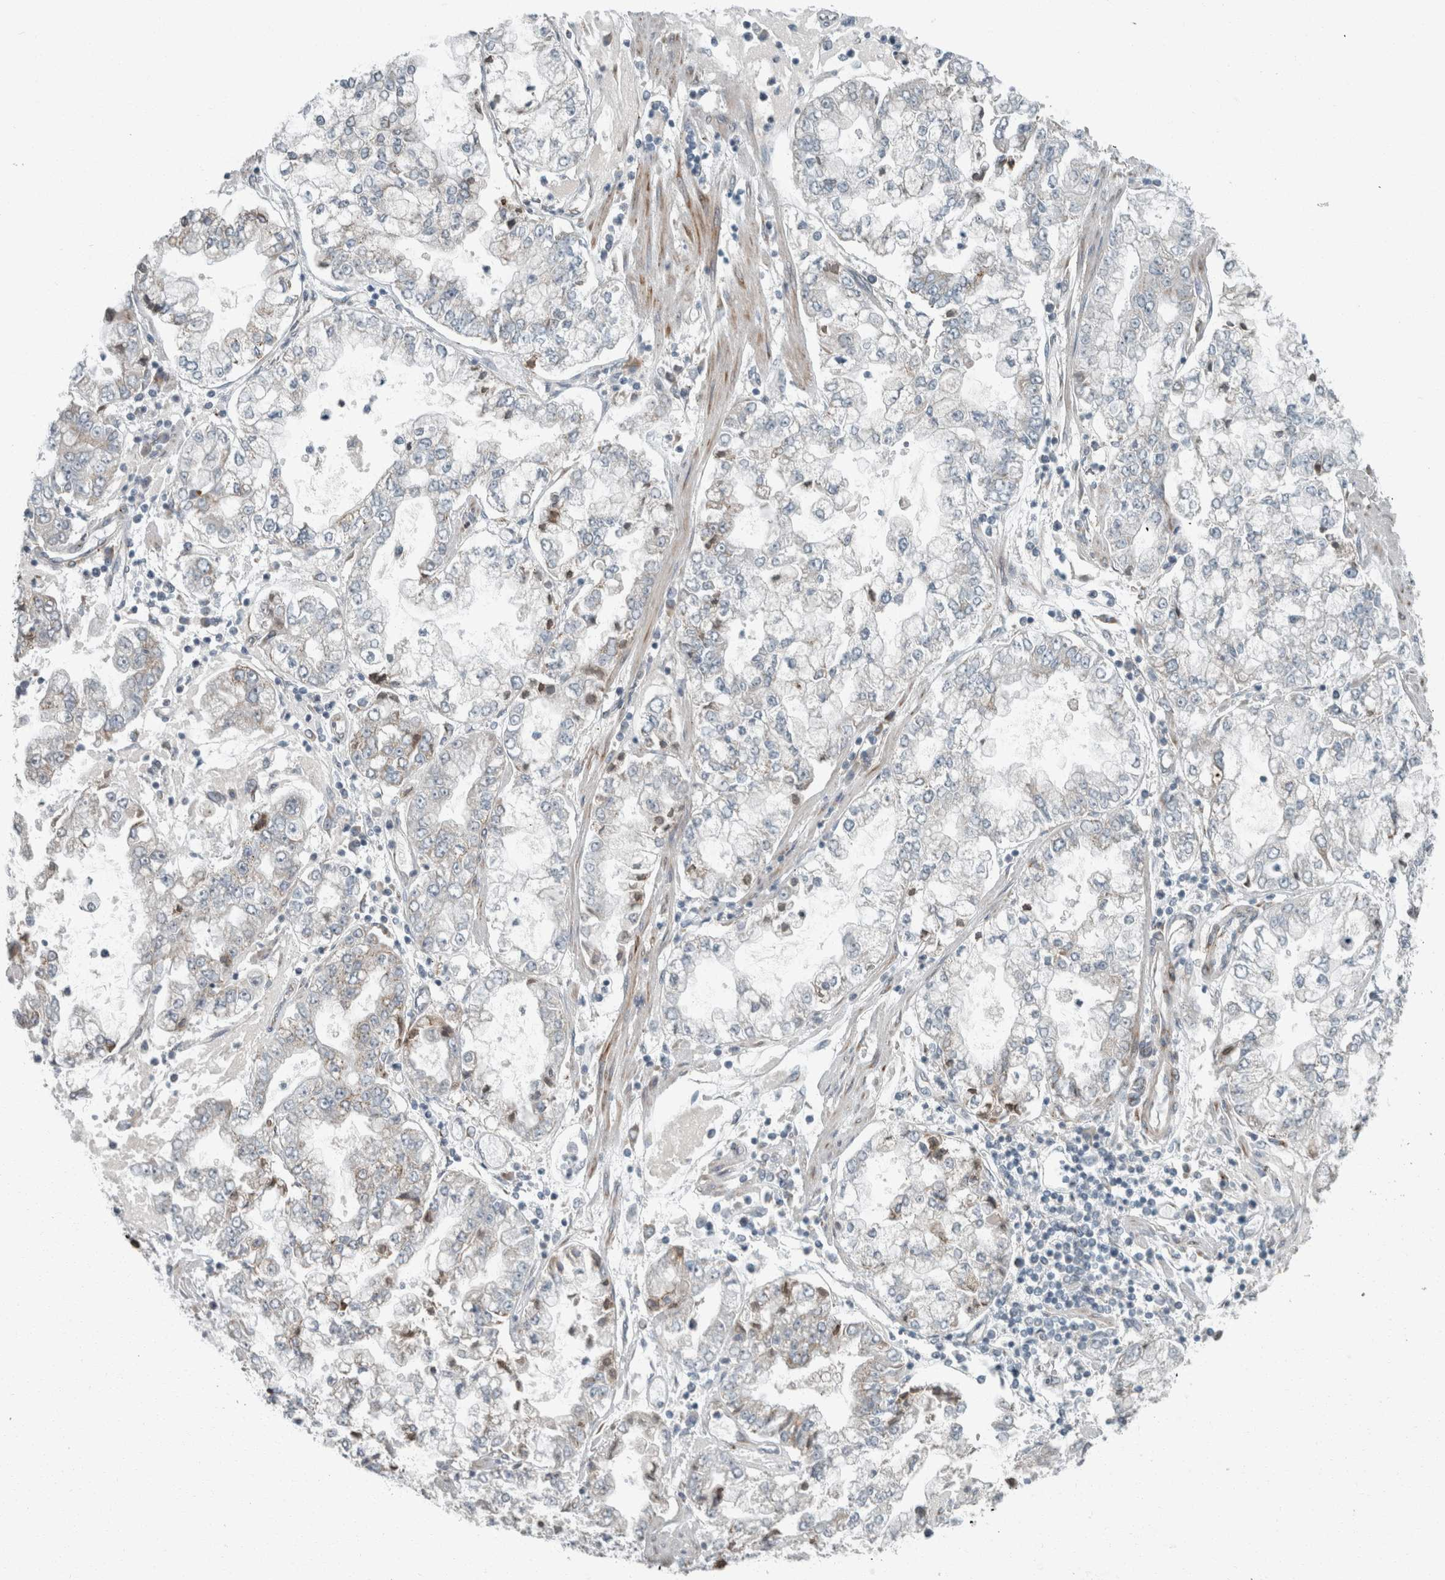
{"staining": {"intensity": "negative", "quantity": "none", "location": "none"}, "tissue": "stomach cancer", "cell_type": "Tumor cells", "image_type": "cancer", "snomed": [{"axis": "morphology", "description": "Adenocarcinoma, NOS"}, {"axis": "topography", "description": "Stomach"}], "caption": "This is an IHC micrograph of human stomach adenocarcinoma. There is no staining in tumor cells.", "gene": "KIF1C", "patient": {"sex": "male", "age": 76}}